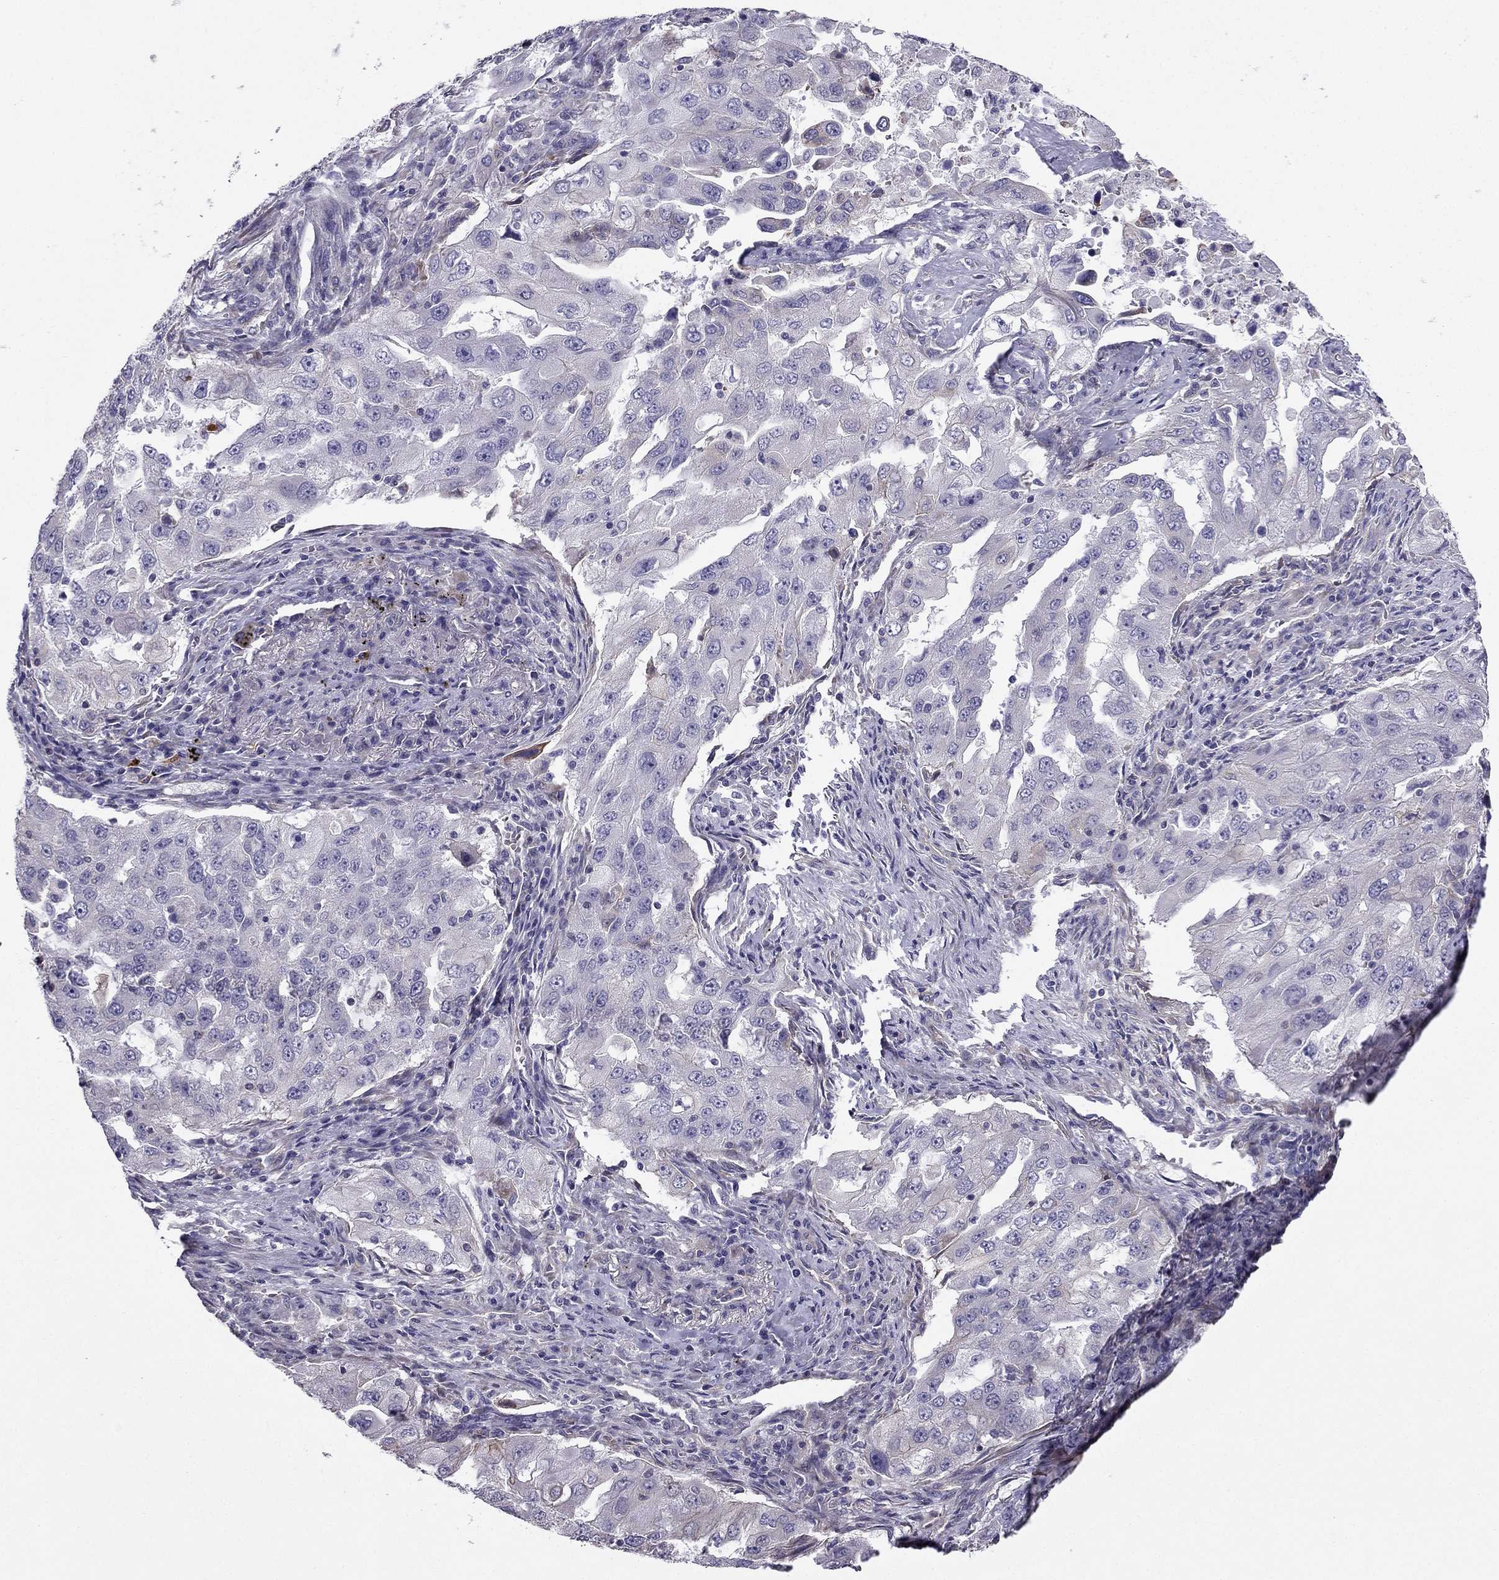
{"staining": {"intensity": "negative", "quantity": "none", "location": "none"}, "tissue": "lung cancer", "cell_type": "Tumor cells", "image_type": "cancer", "snomed": [{"axis": "morphology", "description": "Adenocarcinoma, NOS"}, {"axis": "topography", "description": "Lung"}], "caption": "Tumor cells are negative for protein expression in human lung cancer (adenocarcinoma).", "gene": "ENOX1", "patient": {"sex": "female", "age": 61}}